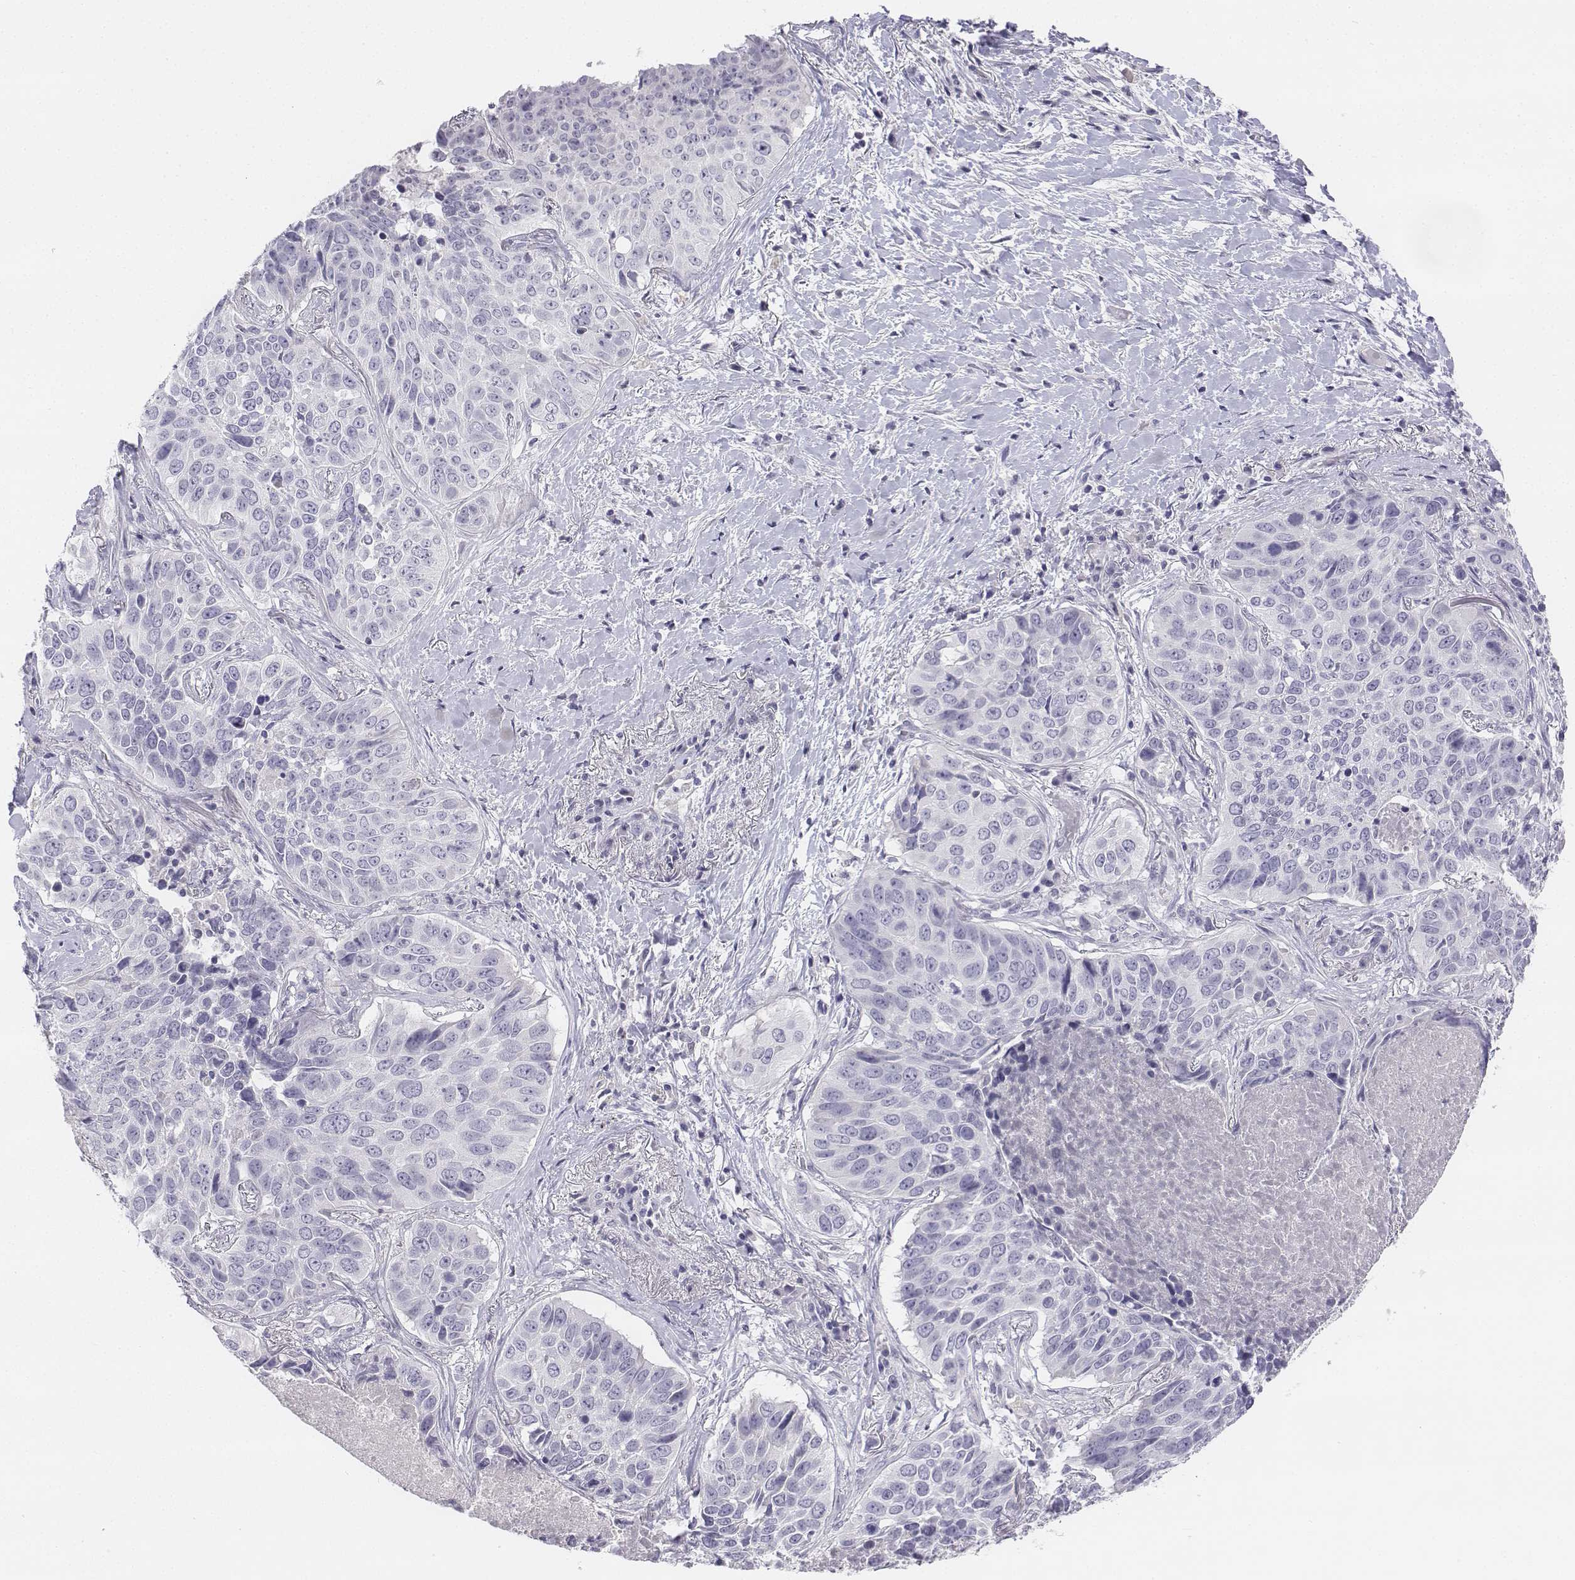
{"staining": {"intensity": "negative", "quantity": "none", "location": "none"}, "tissue": "lung cancer", "cell_type": "Tumor cells", "image_type": "cancer", "snomed": [{"axis": "morphology", "description": "Normal tissue, NOS"}, {"axis": "morphology", "description": "Squamous cell carcinoma, NOS"}, {"axis": "topography", "description": "Bronchus"}, {"axis": "topography", "description": "Lung"}], "caption": "This is a histopathology image of IHC staining of lung squamous cell carcinoma, which shows no positivity in tumor cells.", "gene": "UCN2", "patient": {"sex": "male", "age": 64}}